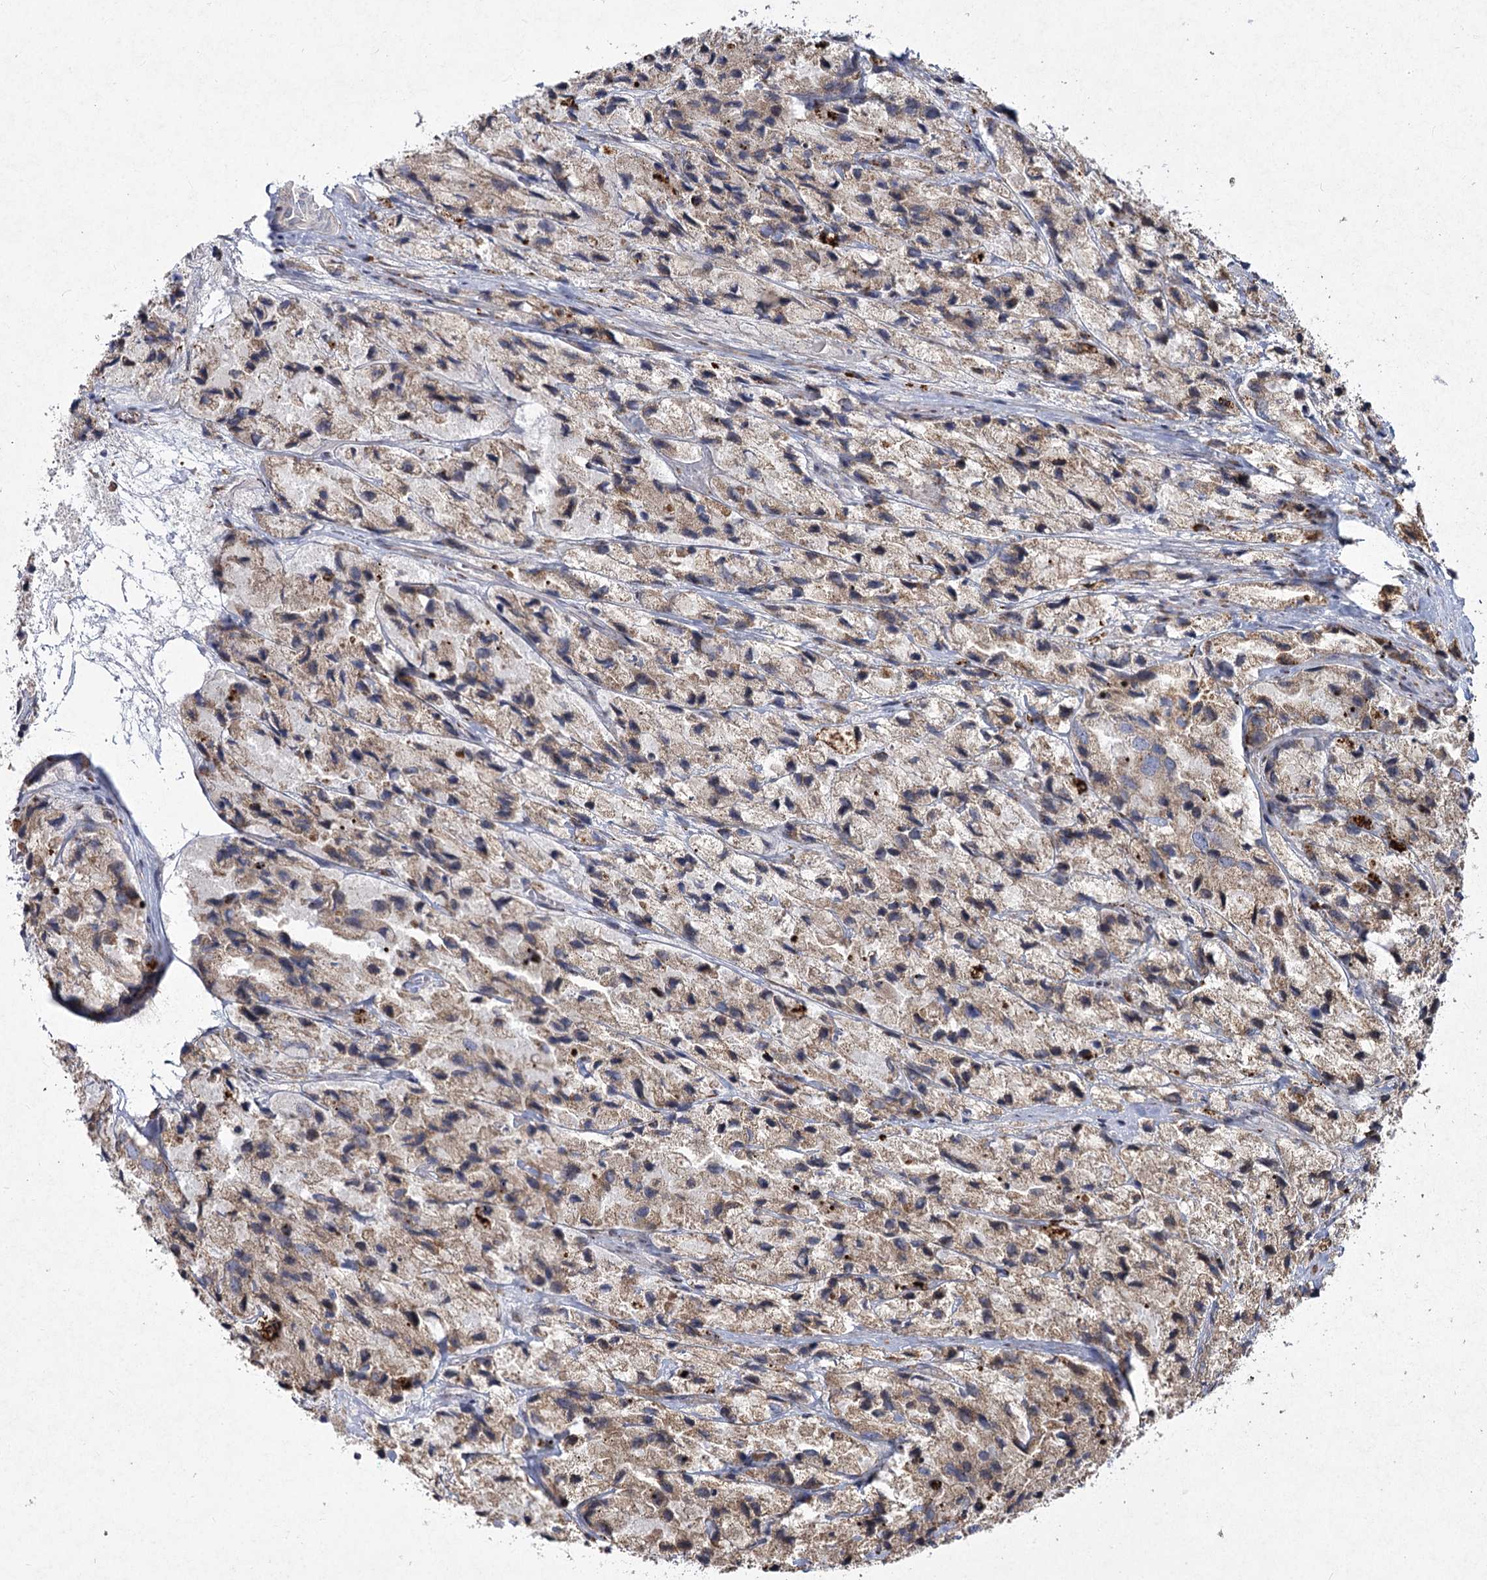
{"staining": {"intensity": "weak", "quantity": "25%-75%", "location": "cytoplasmic/membranous"}, "tissue": "prostate cancer", "cell_type": "Tumor cells", "image_type": "cancer", "snomed": [{"axis": "morphology", "description": "Adenocarcinoma, High grade"}, {"axis": "topography", "description": "Prostate"}], "caption": "This is a histology image of IHC staining of prostate cancer (adenocarcinoma (high-grade)), which shows weak positivity in the cytoplasmic/membranous of tumor cells.", "gene": "NHLRC2", "patient": {"sex": "male", "age": 66}}